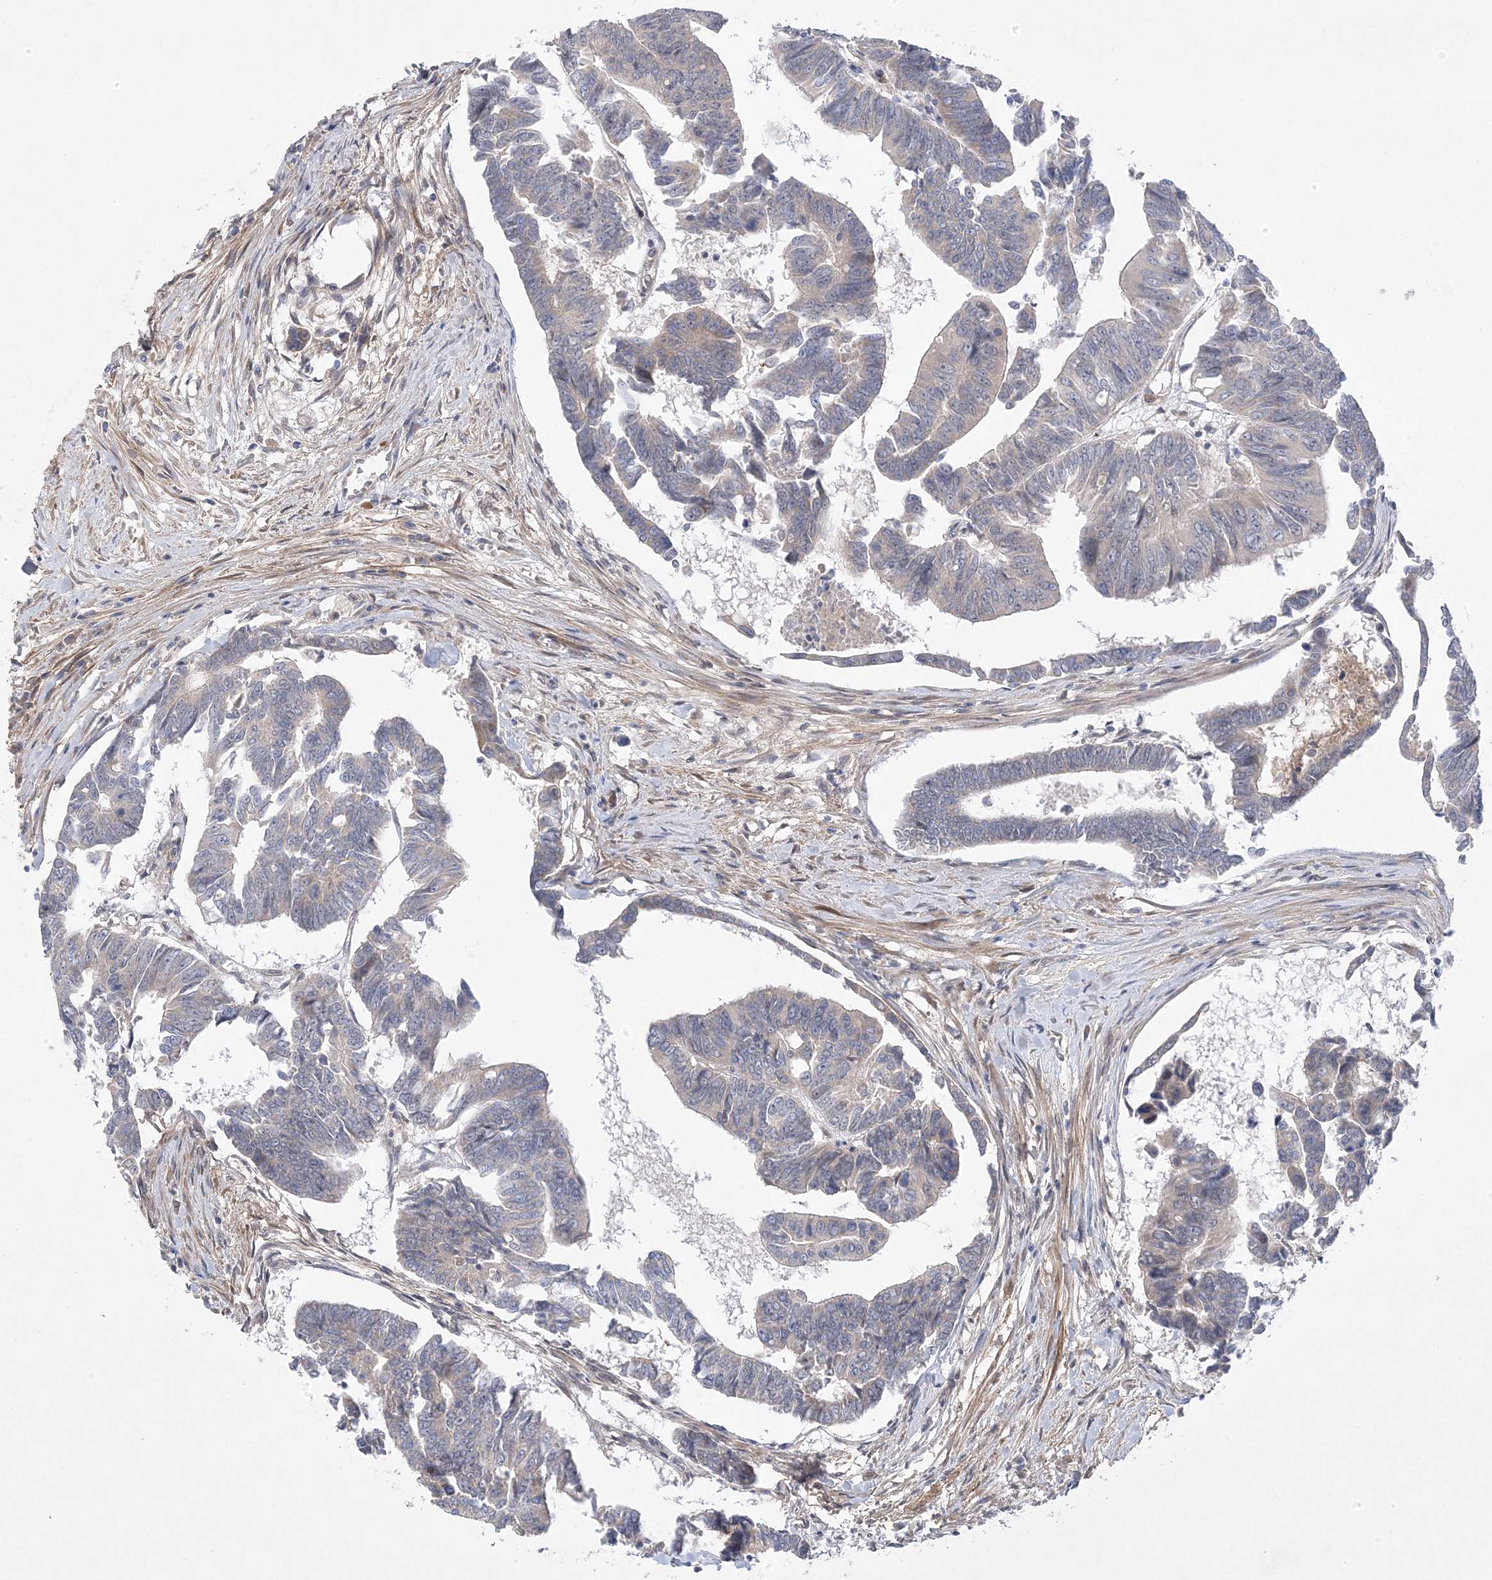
{"staining": {"intensity": "negative", "quantity": "none", "location": "none"}, "tissue": "colorectal cancer", "cell_type": "Tumor cells", "image_type": "cancer", "snomed": [{"axis": "morphology", "description": "Adenocarcinoma, NOS"}, {"axis": "topography", "description": "Rectum"}], "caption": "The histopathology image exhibits no significant expression in tumor cells of colorectal cancer (adenocarcinoma).", "gene": "ANAPC1", "patient": {"sex": "female", "age": 65}}